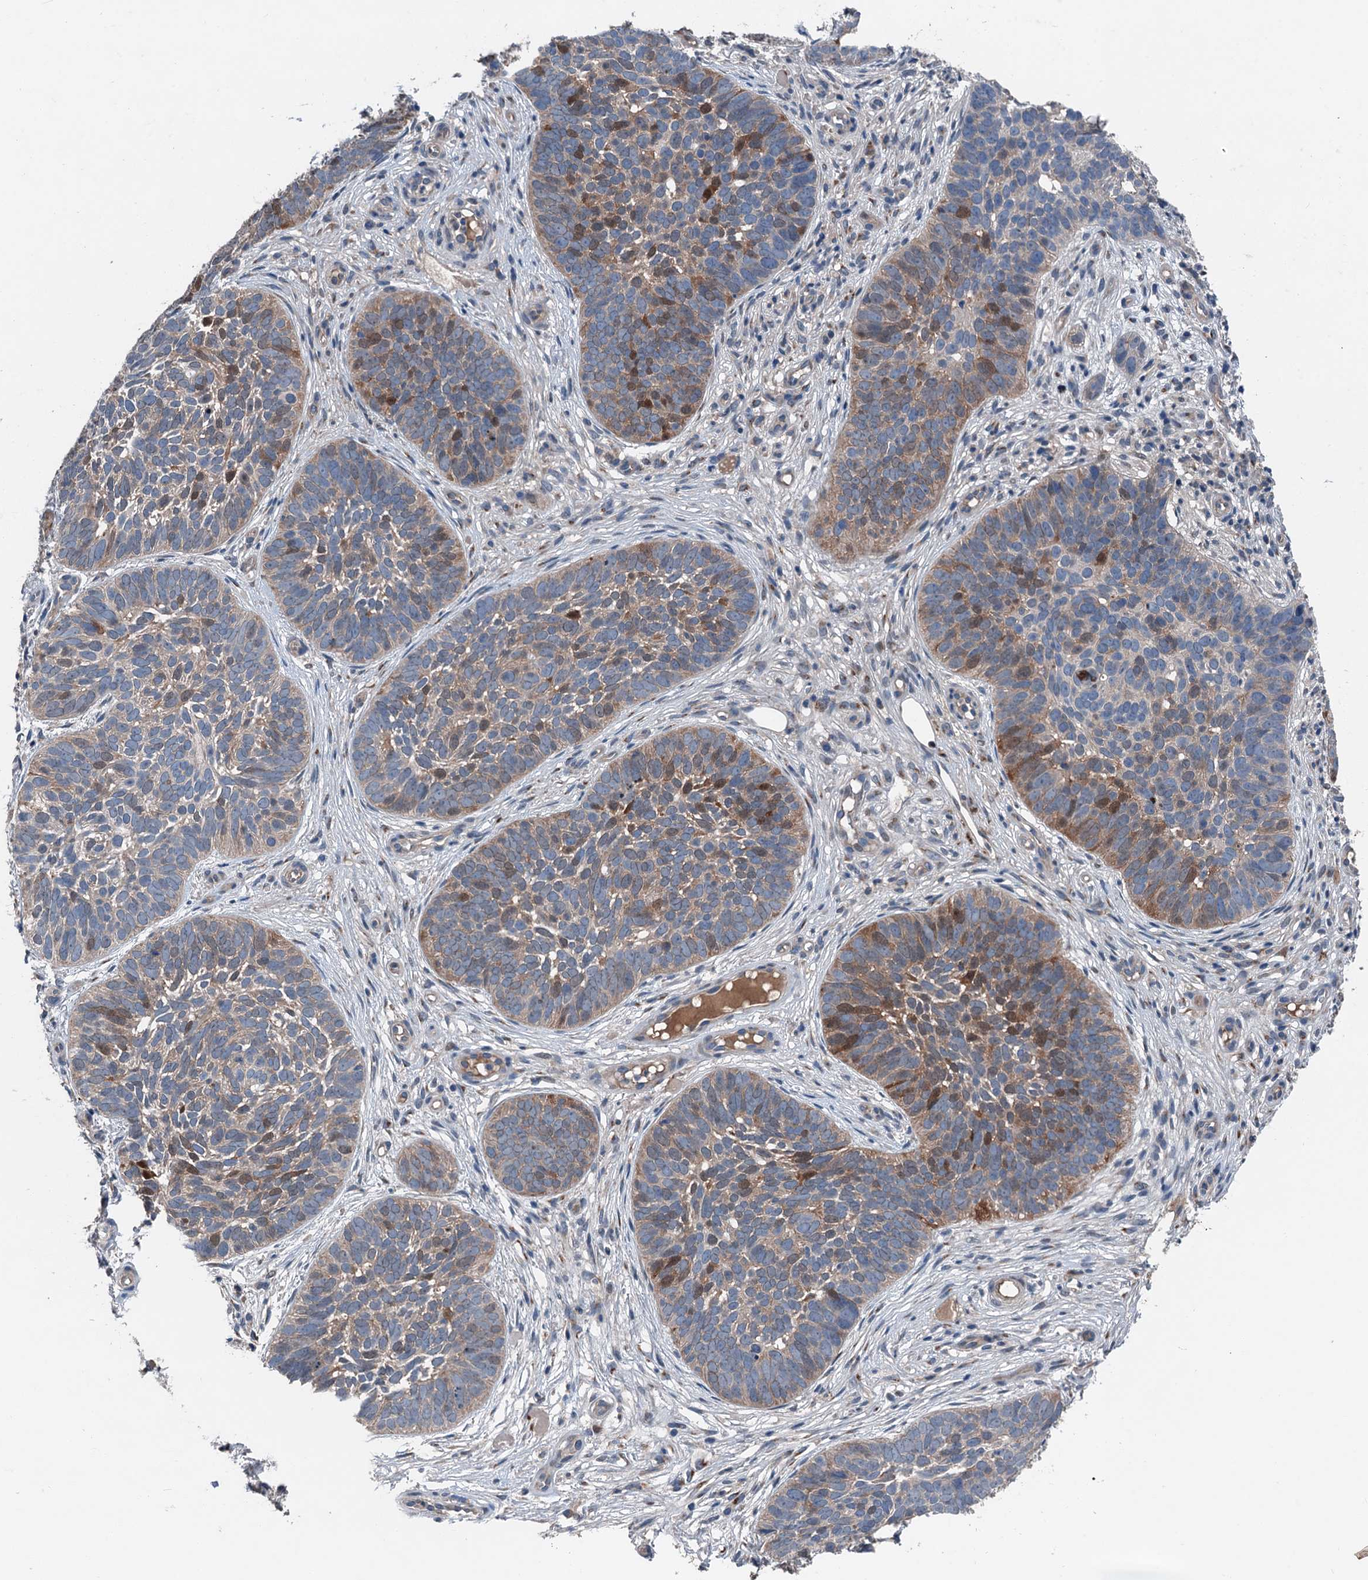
{"staining": {"intensity": "strong", "quantity": "25%-75%", "location": "cytoplasmic/membranous,nuclear"}, "tissue": "skin cancer", "cell_type": "Tumor cells", "image_type": "cancer", "snomed": [{"axis": "morphology", "description": "Basal cell carcinoma"}, {"axis": "topography", "description": "Skin"}], "caption": "Immunohistochemical staining of skin cancer exhibits high levels of strong cytoplasmic/membranous and nuclear expression in approximately 25%-75% of tumor cells. (DAB IHC, brown staining for protein, blue staining for nuclei).", "gene": "SLC2A10", "patient": {"sex": "male", "age": 89}}